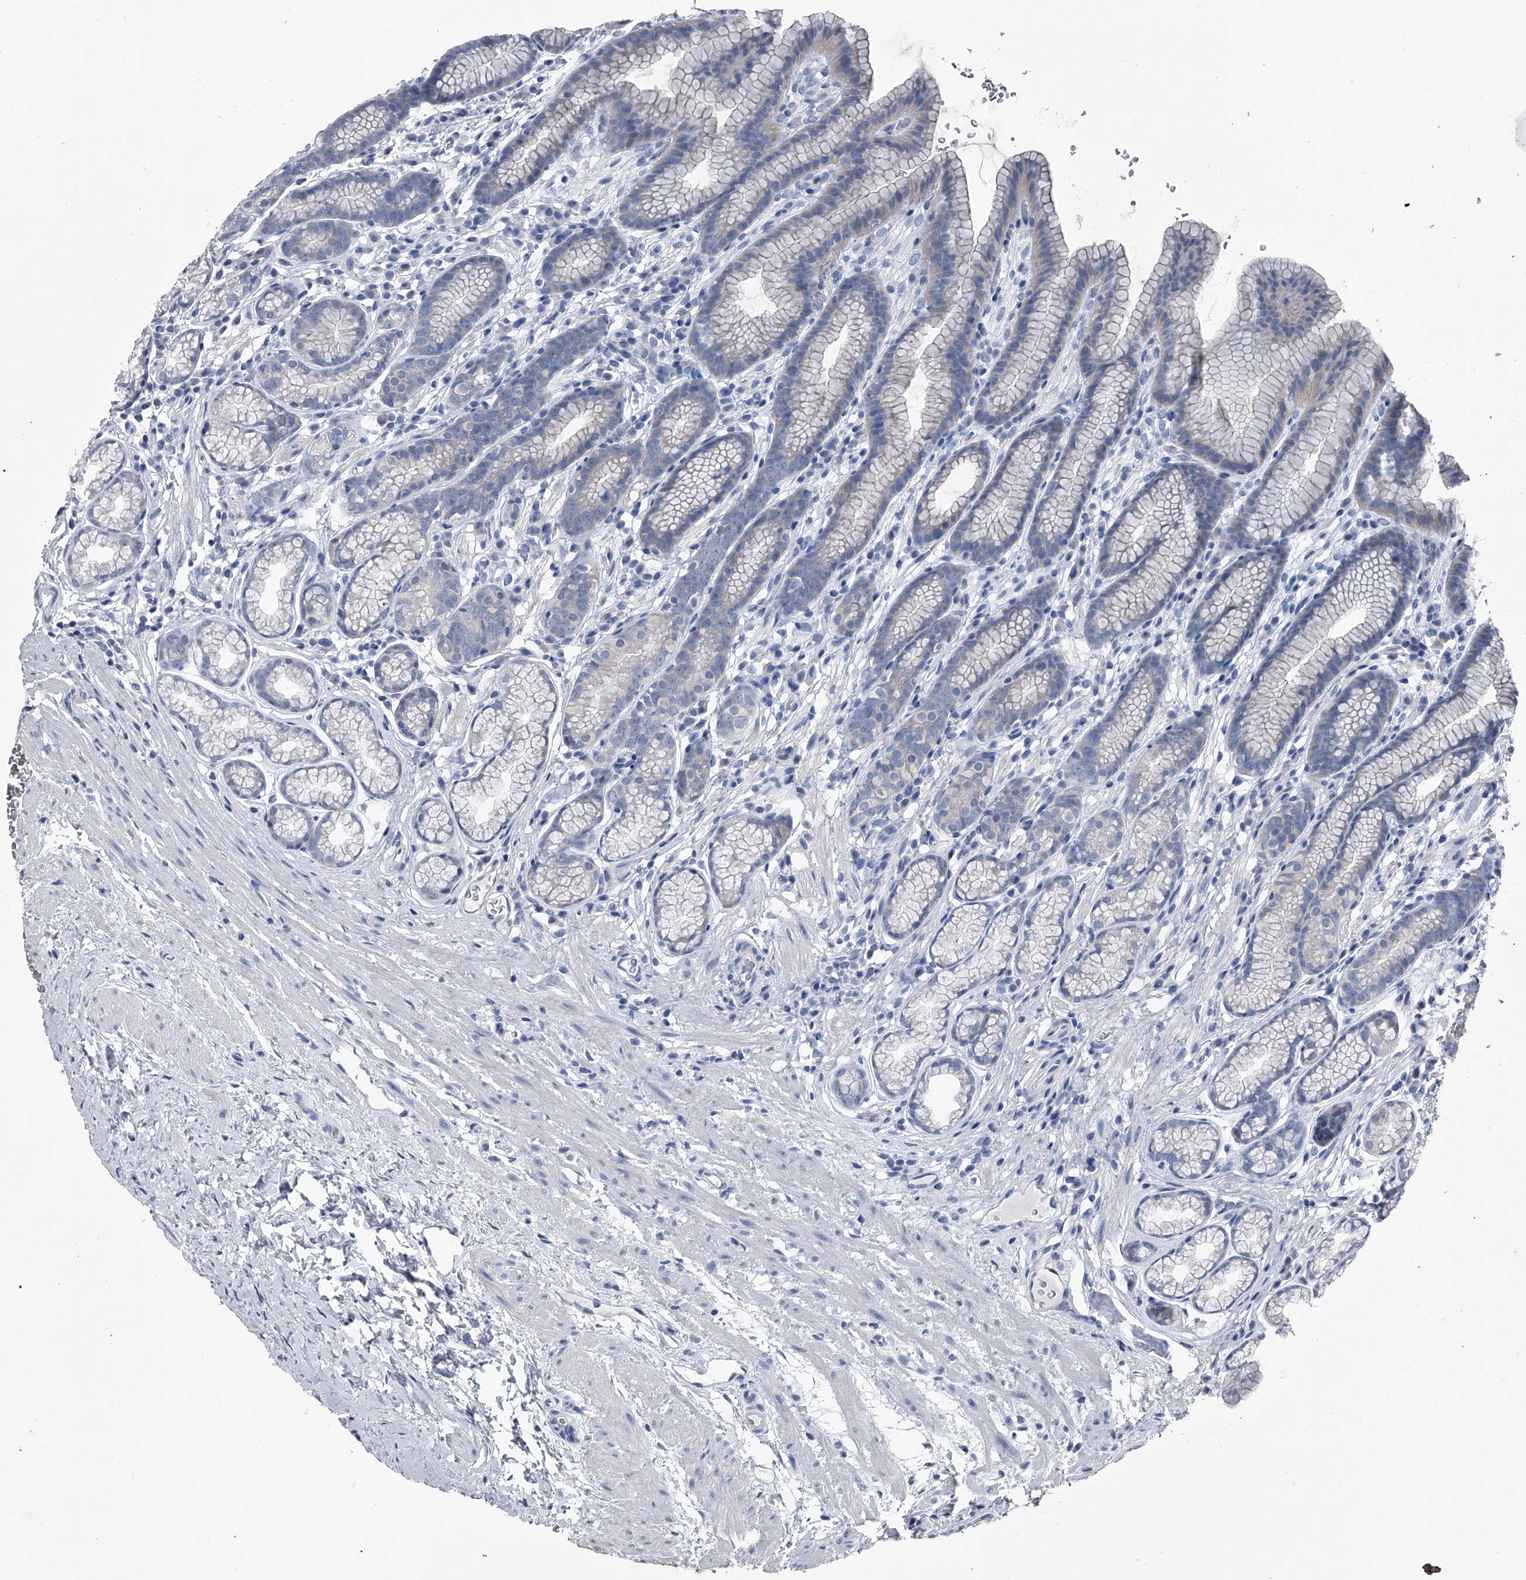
{"staining": {"intensity": "negative", "quantity": "none", "location": "none"}, "tissue": "stomach", "cell_type": "Glandular cells", "image_type": "normal", "snomed": [{"axis": "morphology", "description": "Normal tissue, NOS"}, {"axis": "topography", "description": "Stomach"}], "caption": "The histopathology image reveals no staining of glandular cells in normal stomach.", "gene": "KIF13A", "patient": {"sex": "male", "age": 42}}